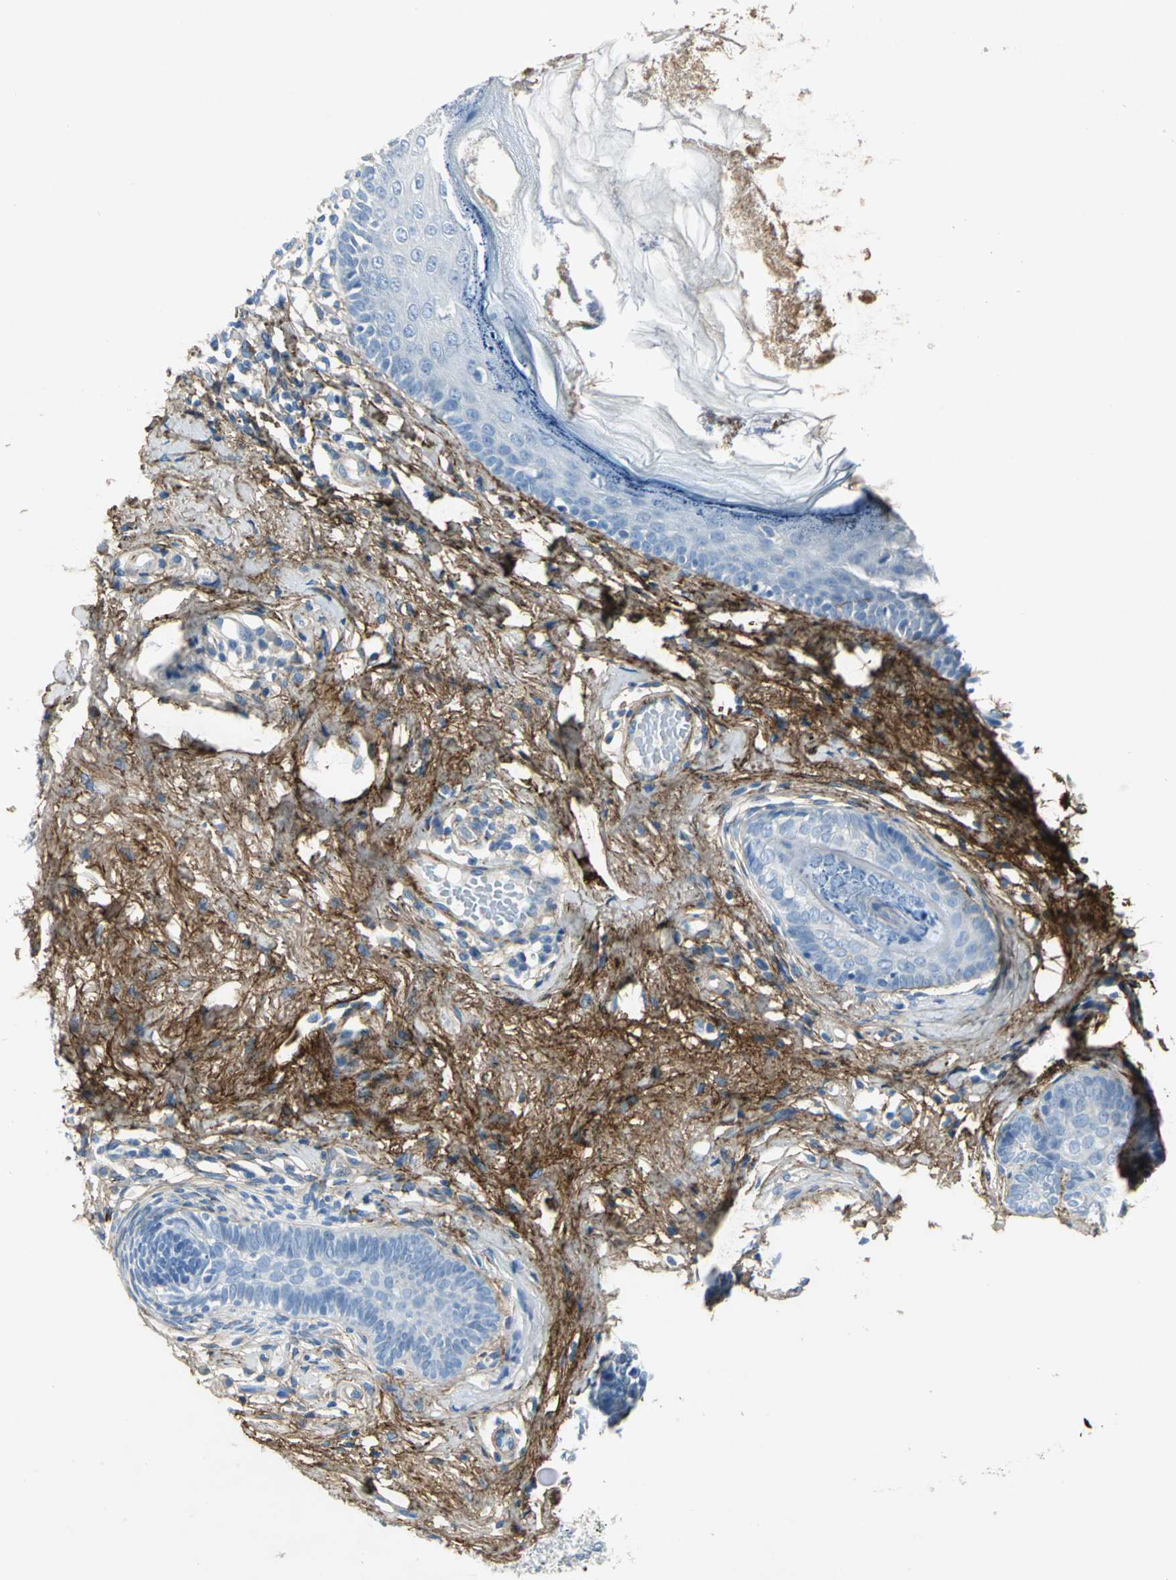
{"staining": {"intensity": "negative", "quantity": "none", "location": "none"}, "tissue": "skin cancer", "cell_type": "Tumor cells", "image_type": "cancer", "snomed": [{"axis": "morphology", "description": "Normal tissue, NOS"}, {"axis": "morphology", "description": "Basal cell carcinoma"}, {"axis": "topography", "description": "Skin"}], "caption": "Tumor cells show no significant protein positivity in basal cell carcinoma (skin).", "gene": "EFNB3", "patient": {"sex": "female", "age": 69}}